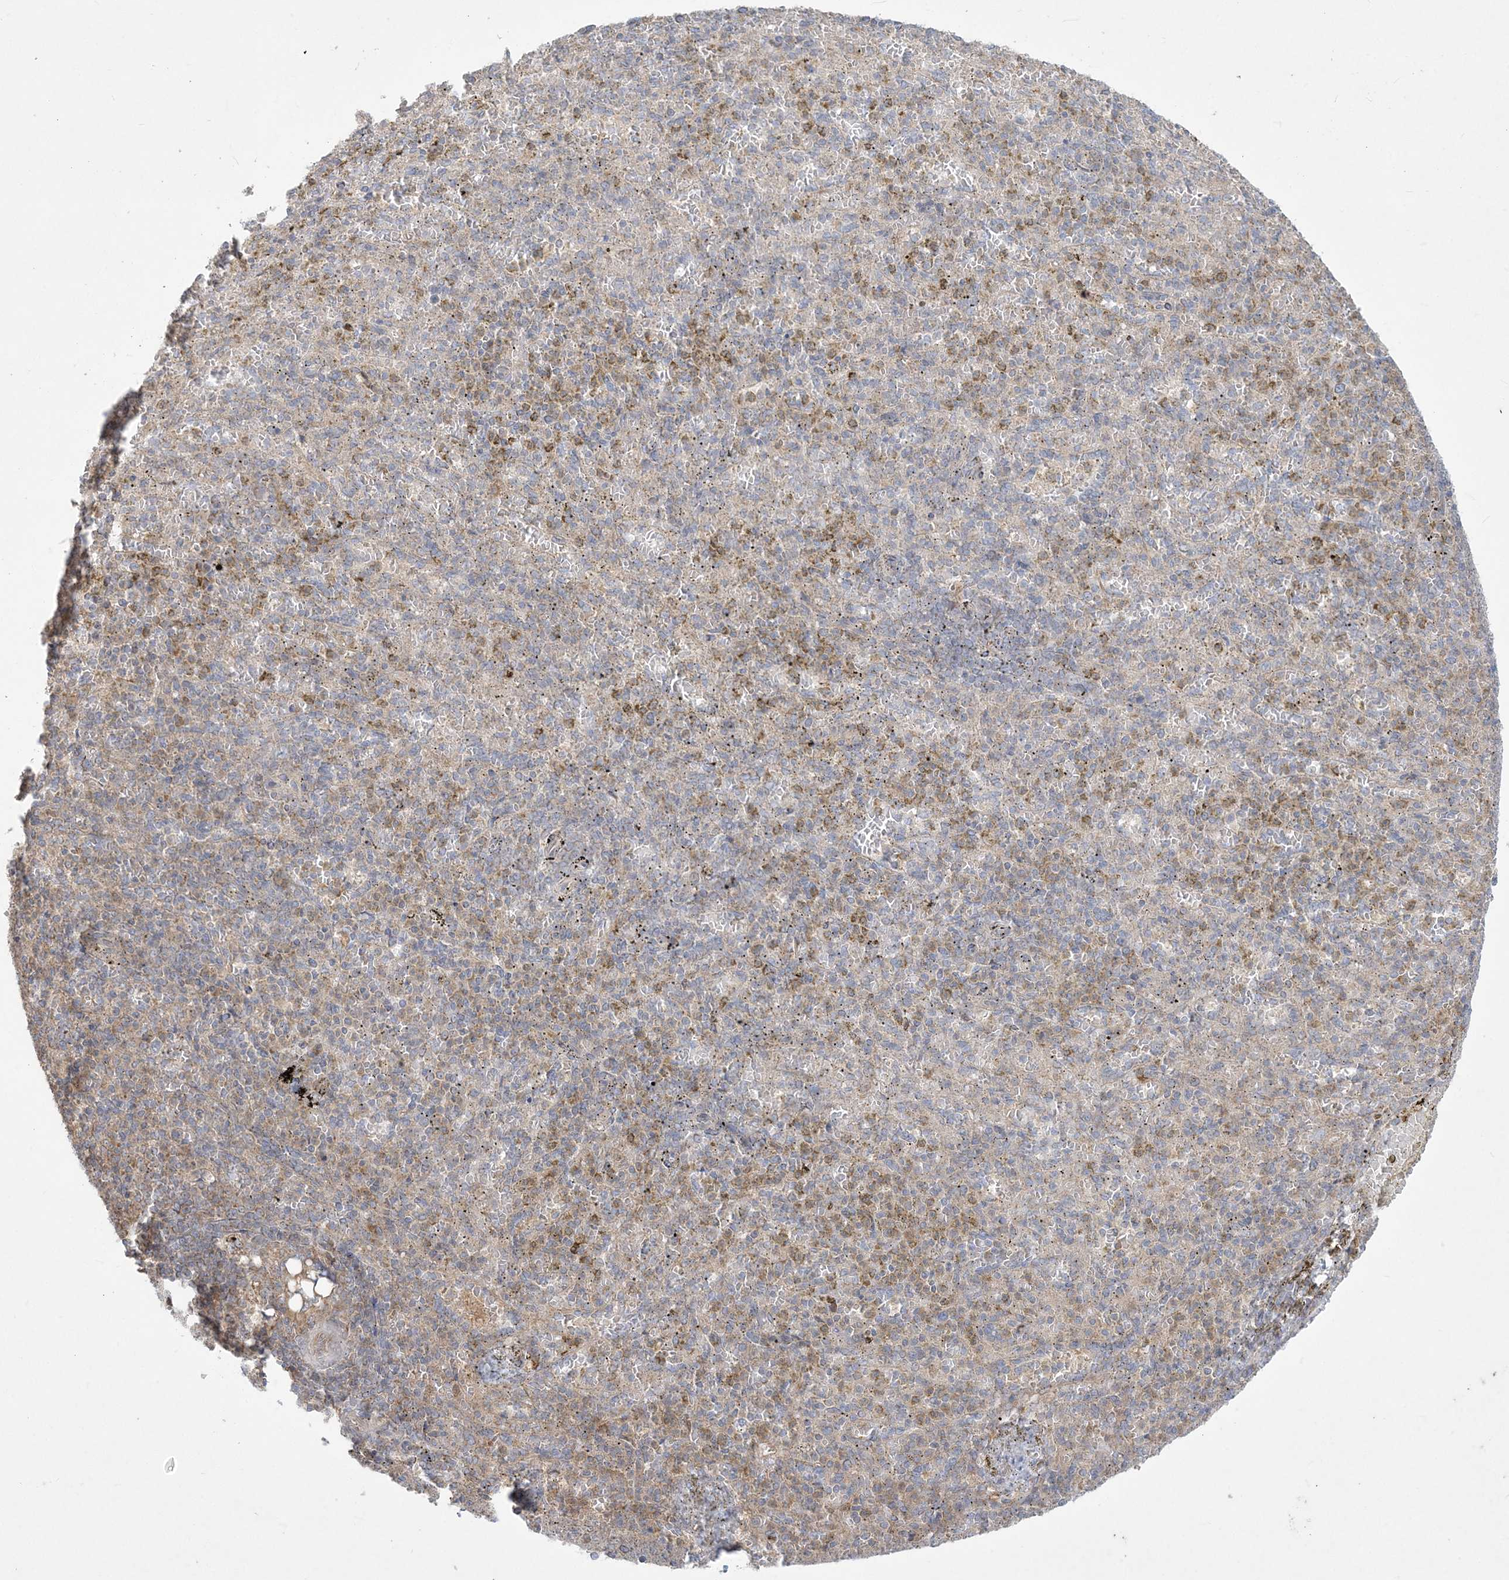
{"staining": {"intensity": "weak", "quantity": "<25%", "location": "cytoplasmic/membranous"}, "tissue": "spleen", "cell_type": "Cells in red pulp", "image_type": "normal", "snomed": [{"axis": "morphology", "description": "Normal tissue, NOS"}, {"axis": "topography", "description": "Spleen"}], "caption": "High power microscopy photomicrograph of an immunohistochemistry (IHC) photomicrograph of unremarkable spleen, revealing no significant staining in cells in red pulp.", "gene": "ZC3H6", "patient": {"sex": "female", "age": 74}}